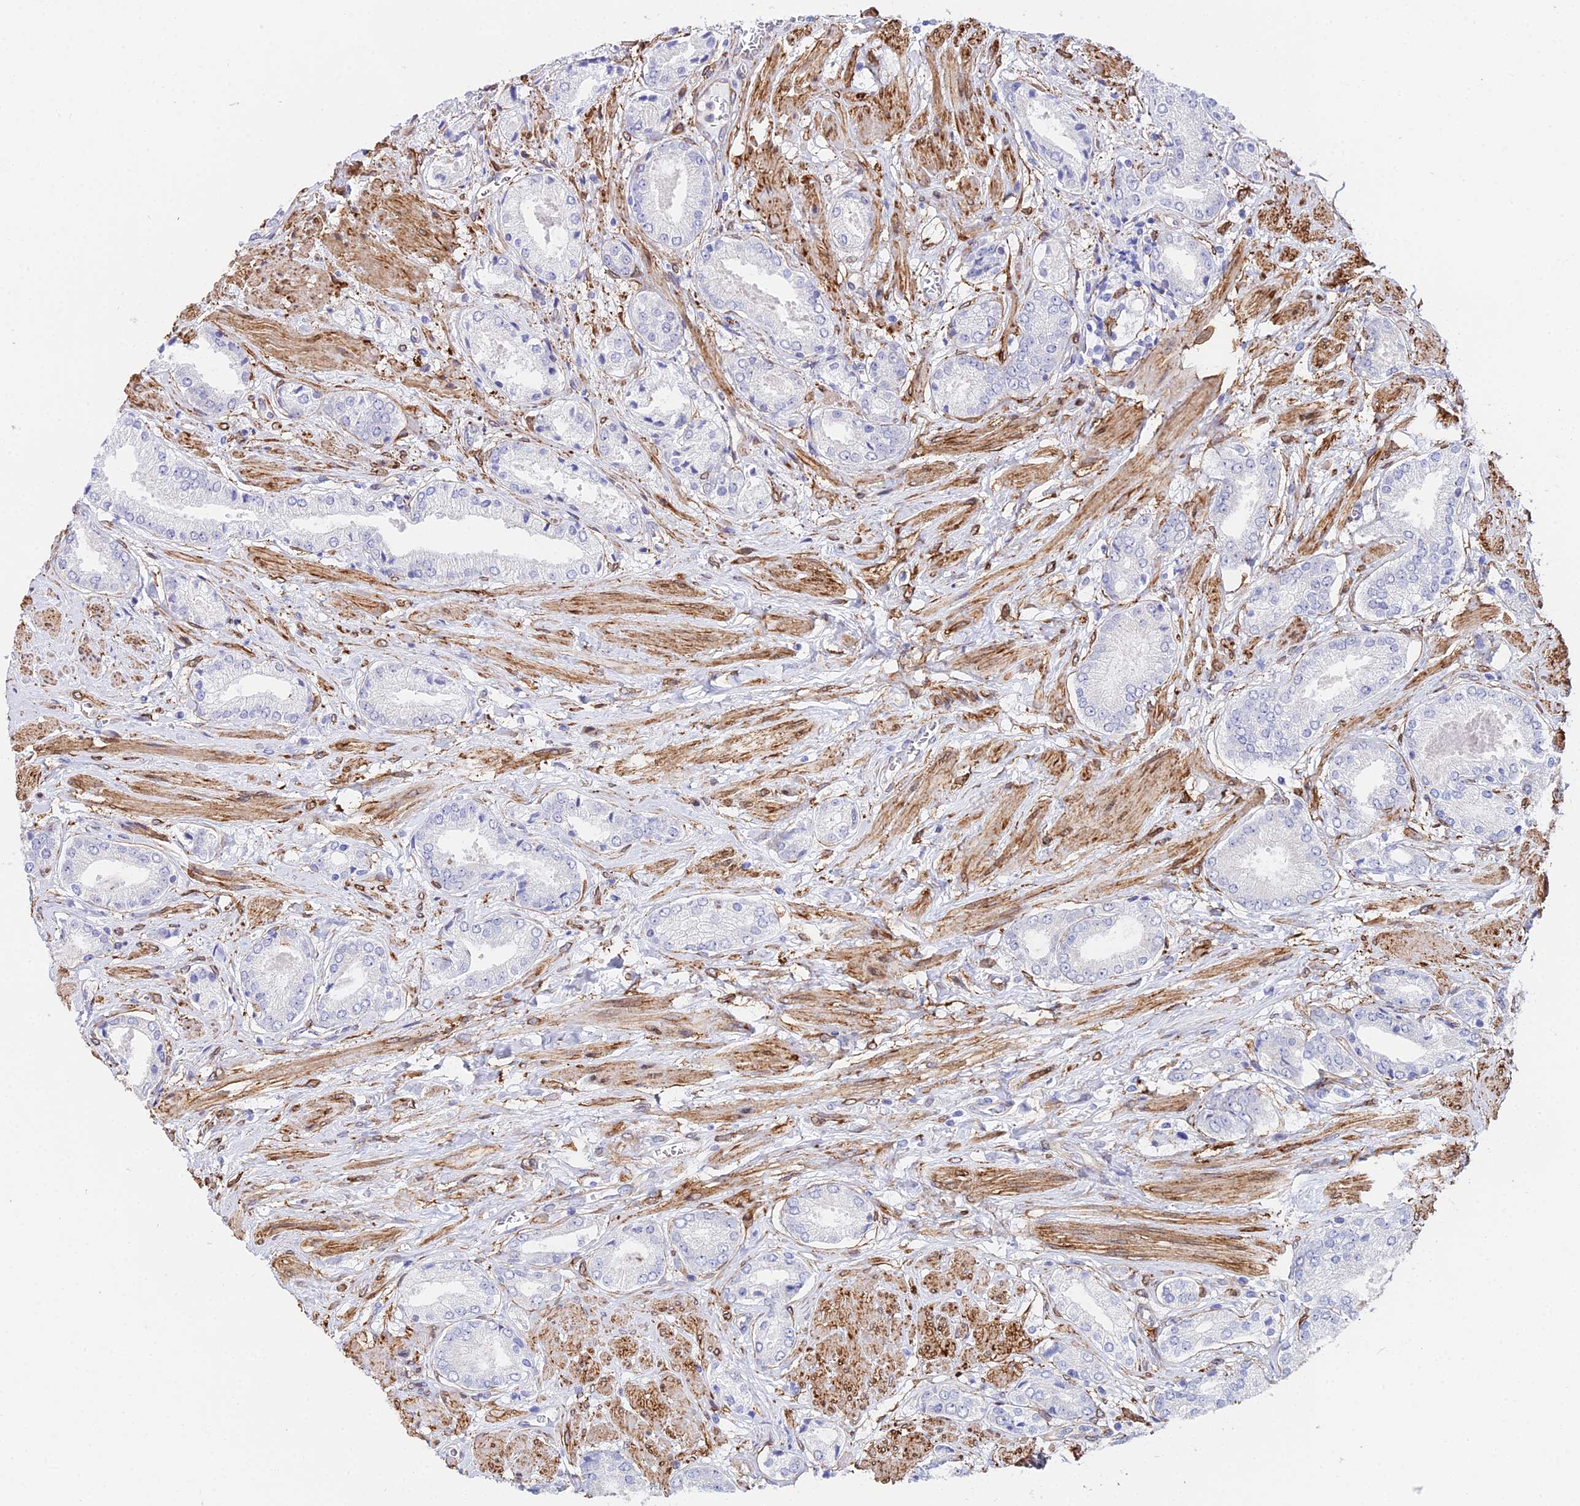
{"staining": {"intensity": "negative", "quantity": "none", "location": "none"}, "tissue": "prostate cancer", "cell_type": "Tumor cells", "image_type": "cancer", "snomed": [{"axis": "morphology", "description": "Adenocarcinoma, High grade"}, {"axis": "topography", "description": "Prostate and seminal vesicle, NOS"}], "caption": "This is an immunohistochemistry histopathology image of human prostate cancer. There is no expression in tumor cells.", "gene": "MXRA7", "patient": {"sex": "male", "age": 64}}